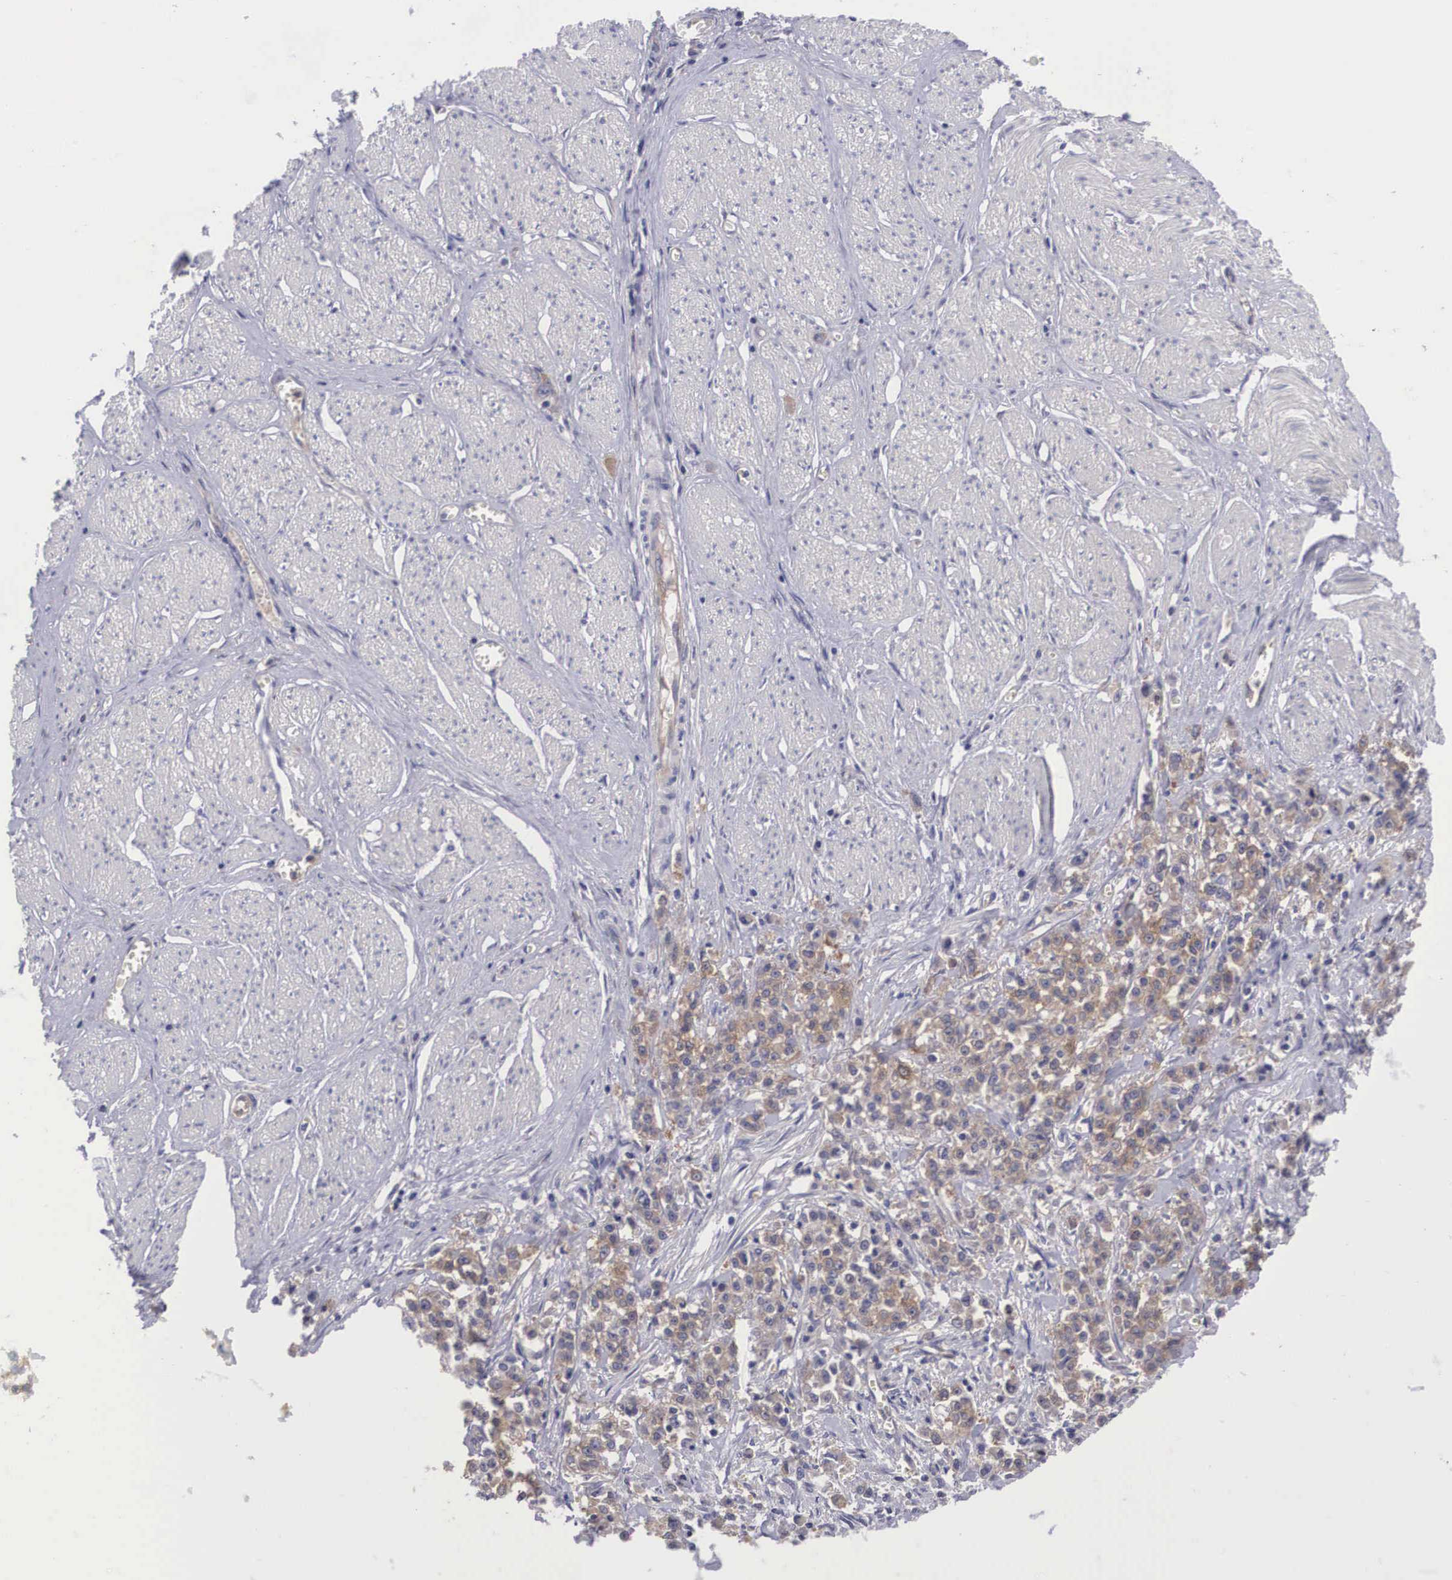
{"staining": {"intensity": "weak", "quantity": "<25%", "location": "cytoplasmic/membranous"}, "tissue": "stomach cancer", "cell_type": "Tumor cells", "image_type": "cancer", "snomed": [{"axis": "morphology", "description": "Adenocarcinoma, NOS"}, {"axis": "topography", "description": "Stomach"}], "caption": "Human stomach adenocarcinoma stained for a protein using IHC reveals no positivity in tumor cells.", "gene": "GRIPAP1", "patient": {"sex": "male", "age": 72}}